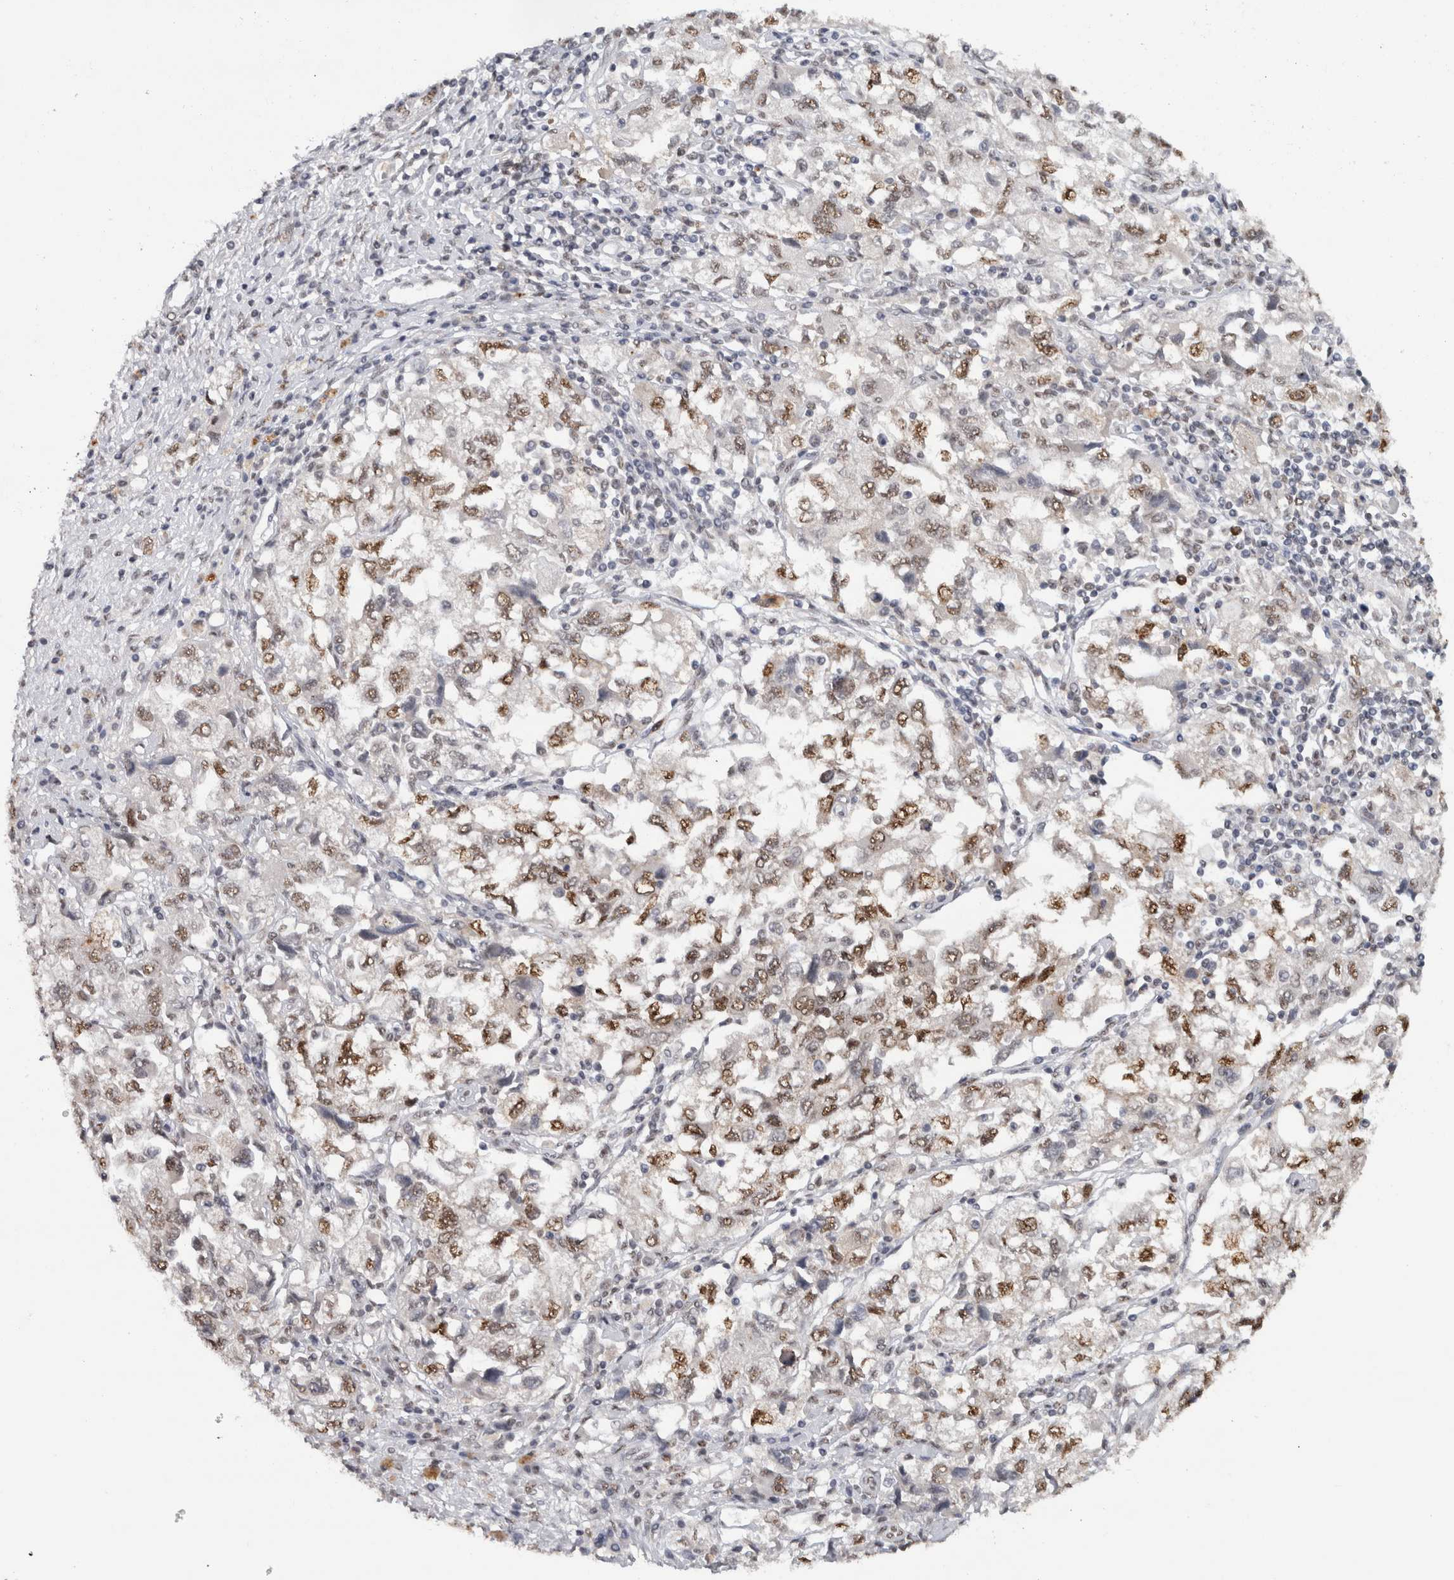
{"staining": {"intensity": "weak", "quantity": ">75%", "location": "nuclear"}, "tissue": "ovarian cancer", "cell_type": "Tumor cells", "image_type": "cancer", "snomed": [{"axis": "morphology", "description": "Carcinoma, NOS"}, {"axis": "morphology", "description": "Cystadenocarcinoma, serous, NOS"}, {"axis": "topography", "description": "Ovary"}], "caption": "DAB (3,3'-diaminobenzidine) immunohistochemical staining of carcinoma (ovarian) displays weak nuclear protein expression in approximately >75% of tumor cells. (DAB IHC, brown staining for protein, blue staining for nuclei).", "gene": "RPS6KA2", "patient": {"sex": "female", "age": 69}}